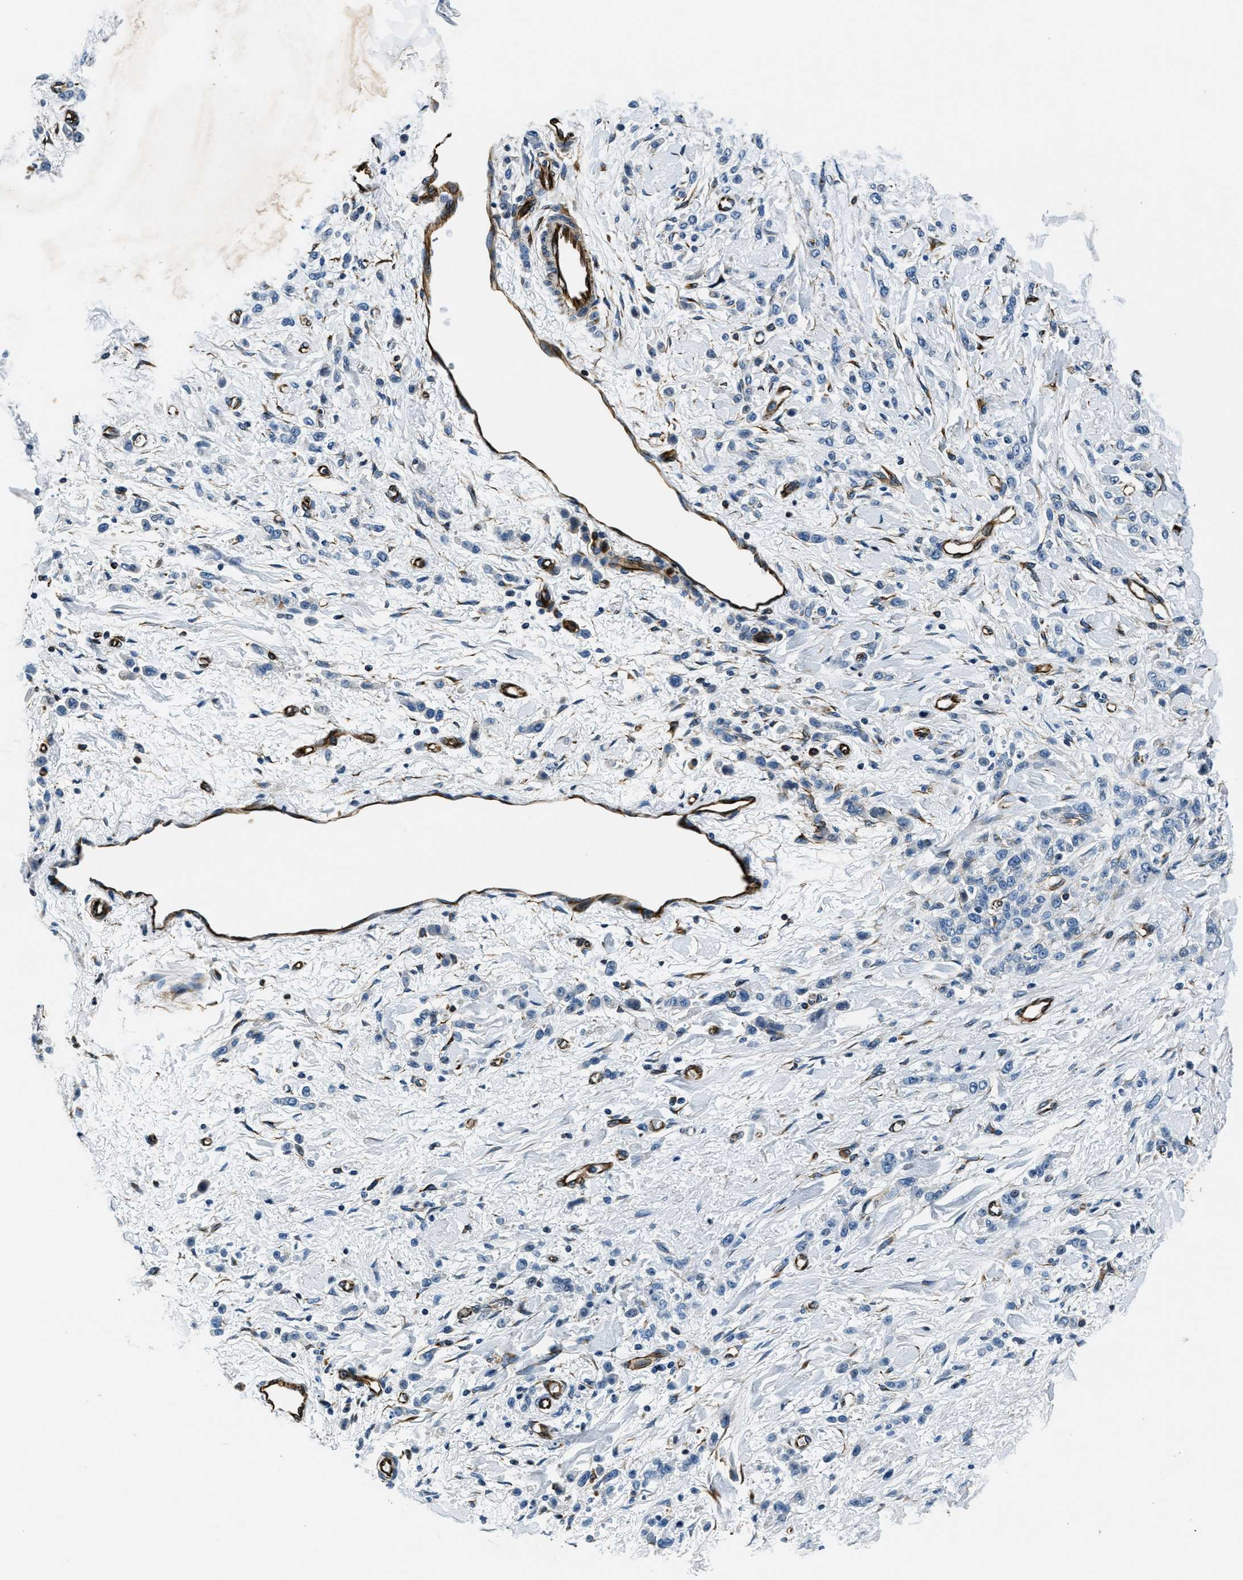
{"staining": {"intensity": "negative", "quantity": "none", "location": "none"}, "tissue": "stomach cancer", "cell_type": "Tumor cells", "image_type": "cancer", "snomed": [{"axis": "morphology", "description": "Normal tissue, NOS"}, {"axis": "morphology", "description": "Adenocarcinoma, NOS"}, {"axis": "topography", "description": "Stomach"}], "caption": "Human adenocarcinoma (stomach) stained for a protein using IHC demonstrates no staining in tumor cells.", "gene": "GNS", "patient": {"sex": "male", "age": 82}}